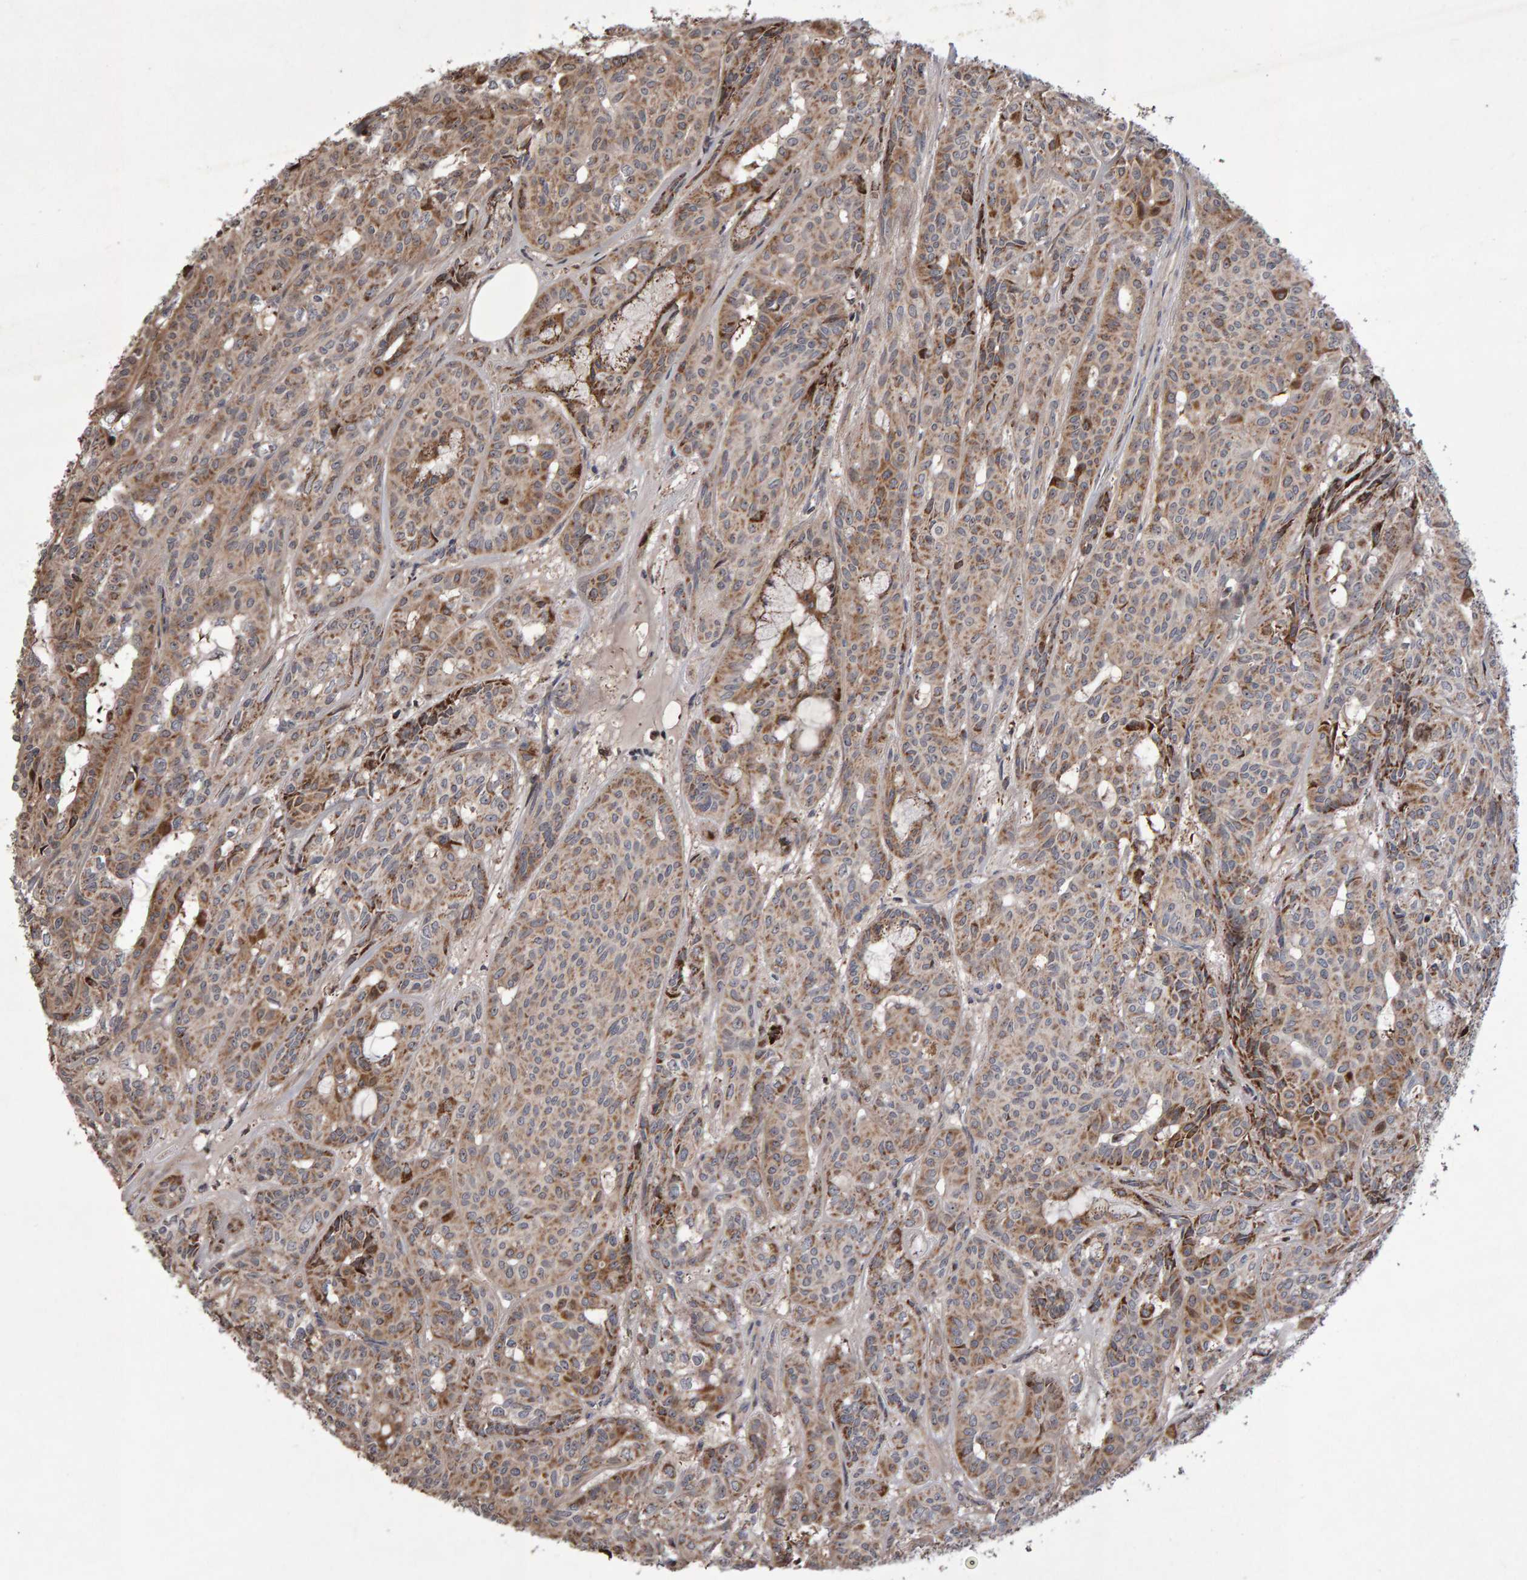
{"staining": {"intensity": "moderate", "quantity": ">75%", "location": "cytoplasmic/membranous"}, "tissue": "head and neck cancer", "cell_type": "Tumor cells", "image_type": "cancer", "snomed": [{"axis": "morphology", "description": "Adenocarcinoma, NOS"}, {"axis": "topography", "description": "Salivary gland, NOS"}, {"axis": "topography", "description": "Head-Neck"}], "caption": "This is an image of immunohistochemistry (IHC) staining of adenocarcinoma (head and neck), which shows moderate positivity in the cytoplasmic/membranous of tumor cells.", "gene": "PECR", "patient": {"sex": "female", "age": 76}}